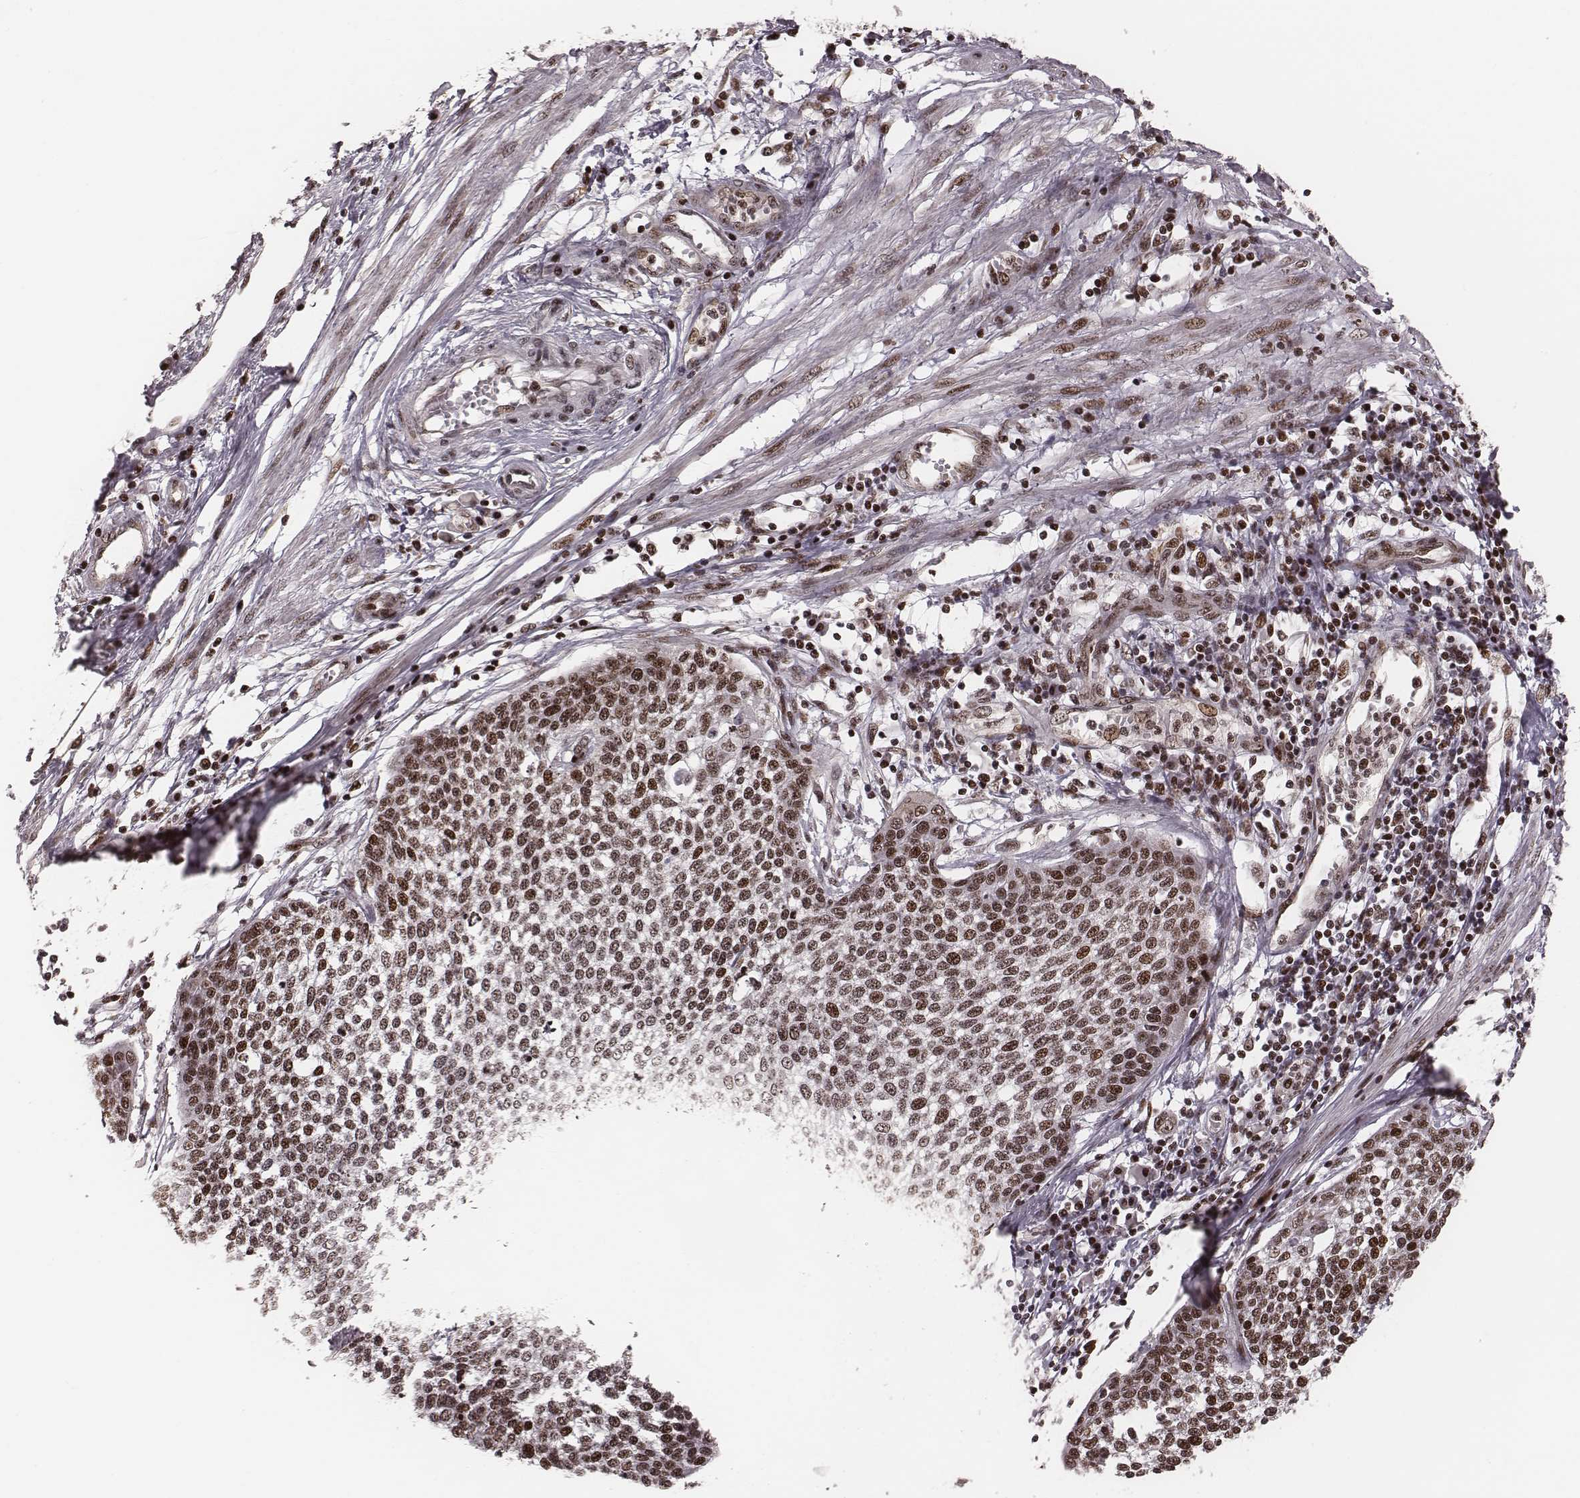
{"staining": {"intensity": "moderate", "quantity": ">75%", "location": "nuclear"}, "tissue": "cervical cancer", "cell_type": "Tumor cells", "image_type": "cancer", "snomed": [{"axis": "morphology", "description": "Squamous cell carcinoma, NOS"}, {"axis": "topography", "description": "Cervix"}], "caption": "Human cervical squamous cell carcinoma stained with a protein marker demonstrates moderate staining in tumor cells.", "gene": "VRK3", "patient": {"sex": "female", "age": 34}}